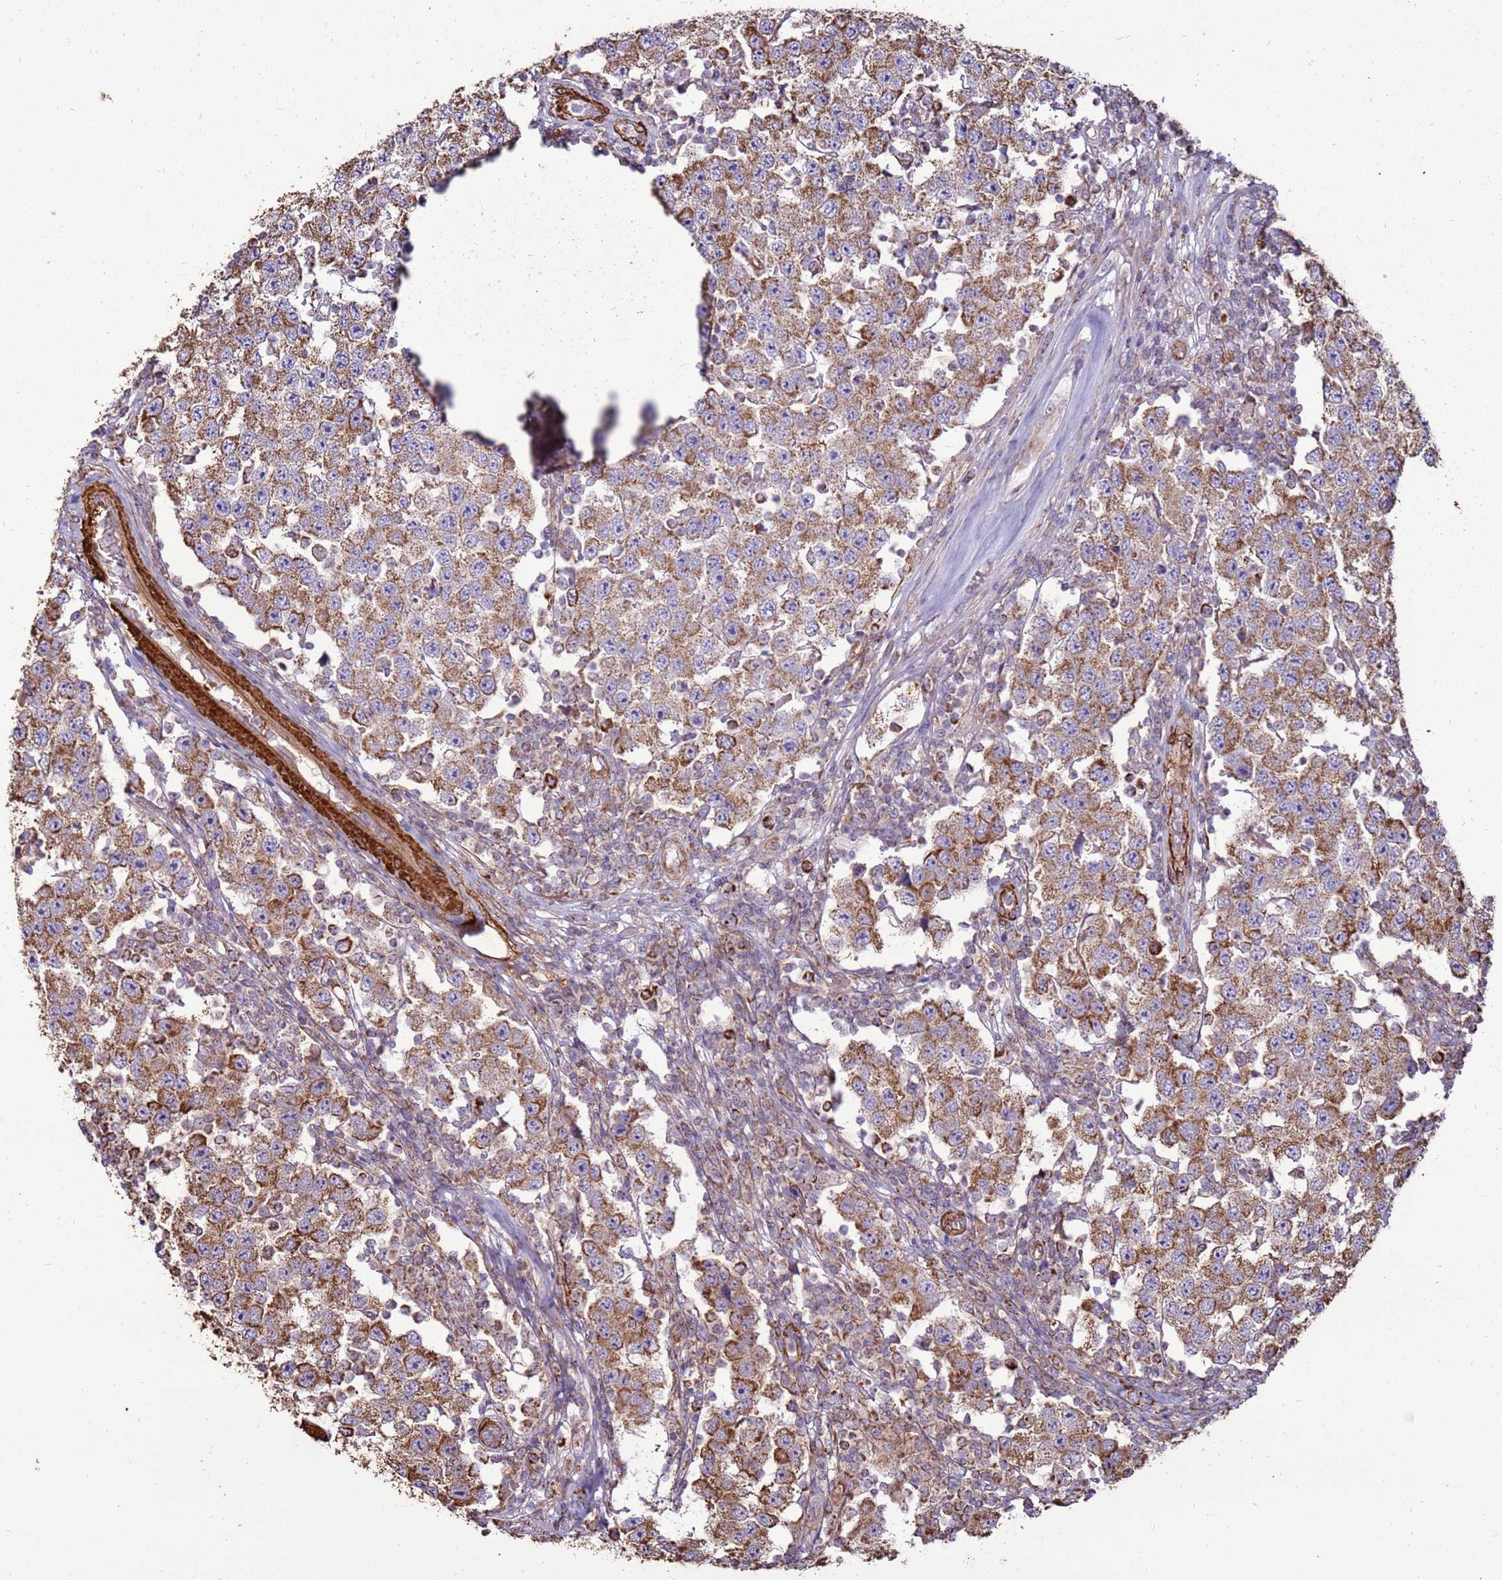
{"staining": {"intensity": "moderate", "quantity": ">75%", "location": "cytoplasmic/membranous"}, "tissue": "testis cancer", "cell_type": "Tumor cells", "image_type": "cancer", "snomed": [{"axis": "morphology", "description": "Seminoma, NOS"}, {"axis": "topography", "description": "Testis"}], "caption": "High-magnification brightfield microscopy of testis cancer (seminoma) stained with DAB (brown) and counterstained with hematoxylin (blue). tumor cells exhibit moderate cytoplasmic/membranous staining is present in about>75% of cells.", "gene": "DDX59", "patient": {"sex": "male", "age": 34}}